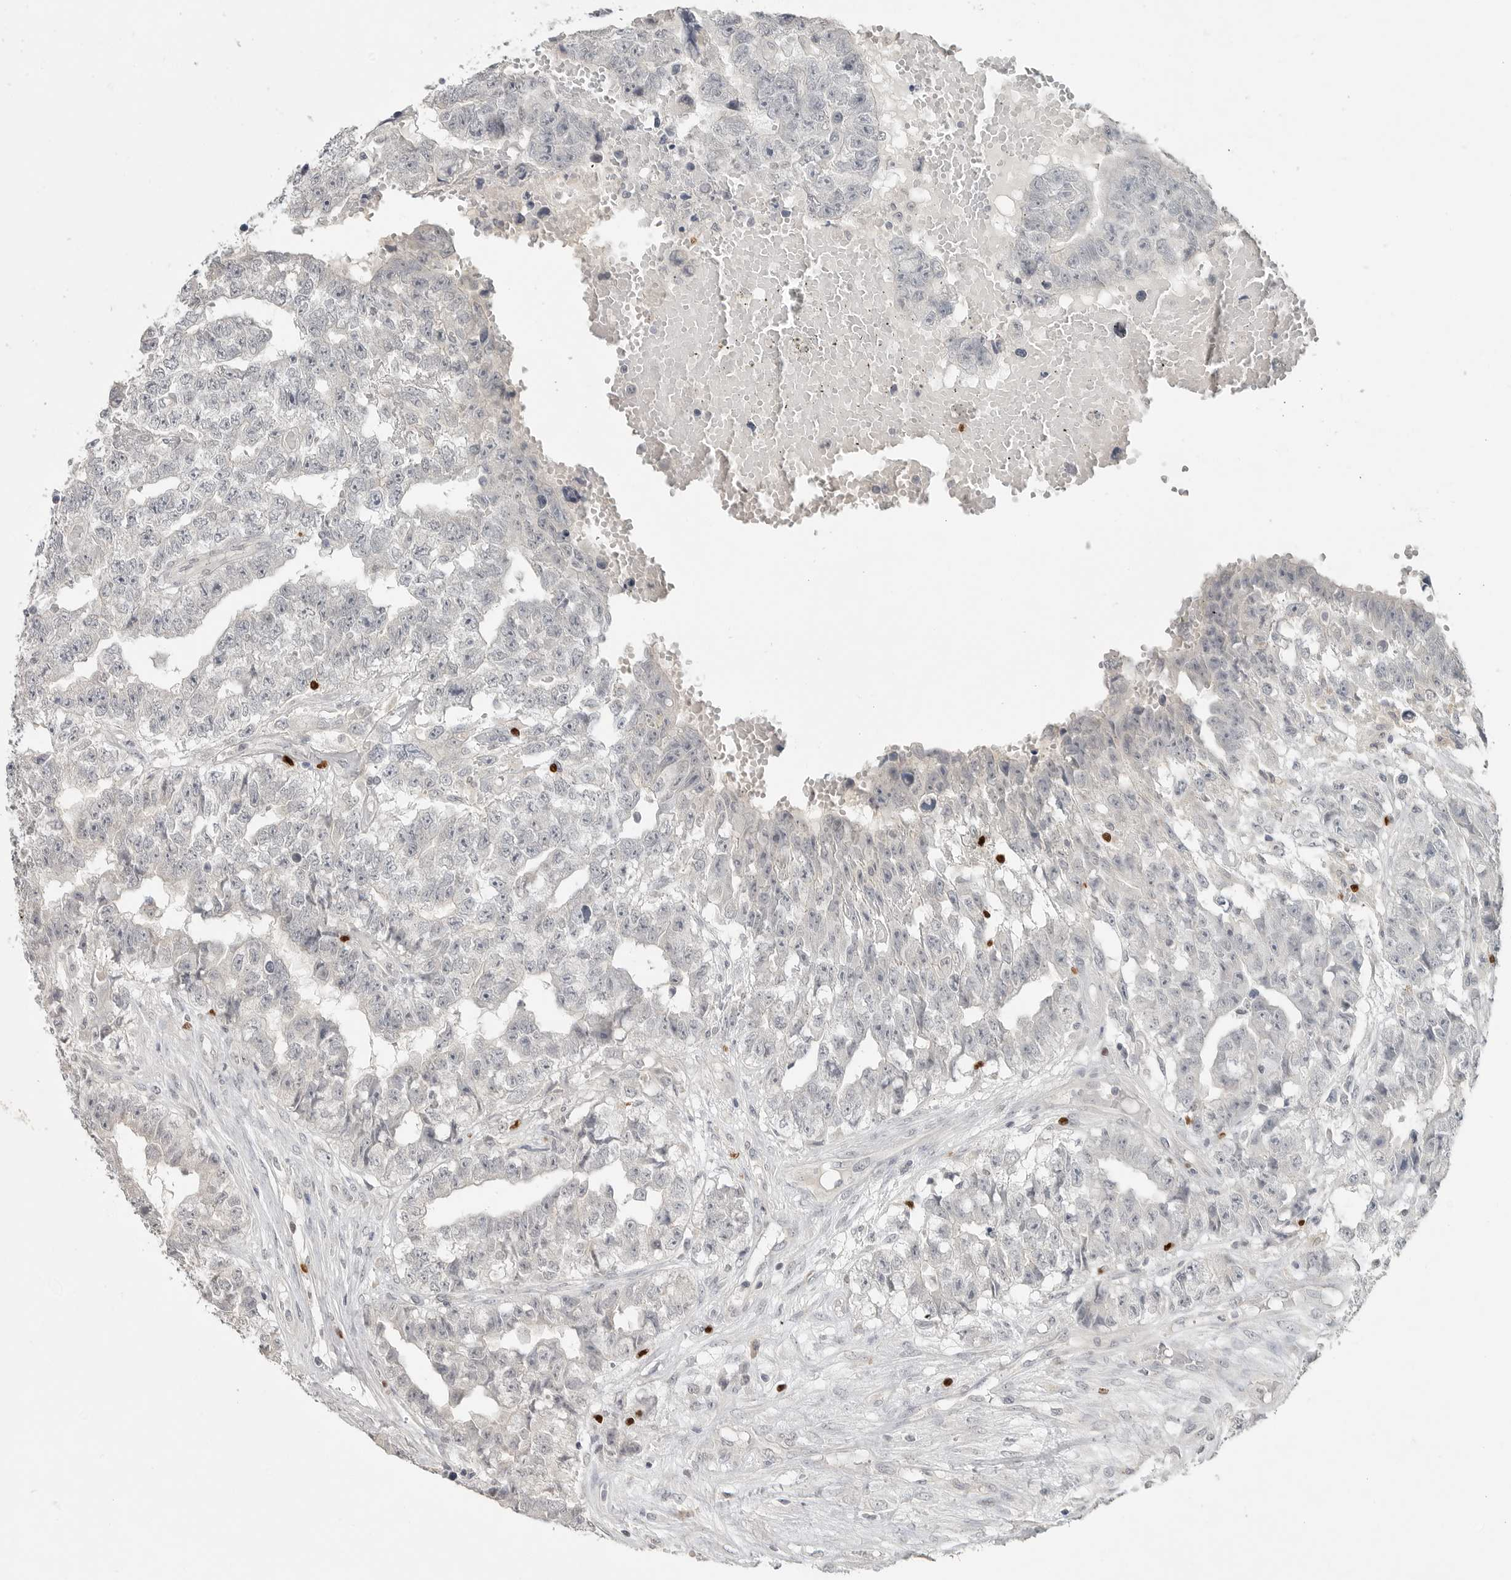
{"staining": {"intensity": "negative", "quantity": "none", "location": "none"}, "tissue": "testis cancer", "cell_type": "Tumor cells", "image_type": "cancer", "snomed": [{"axis": "morphology", "description": "Carcinoma, Embryonal, NOS"}, {"axis": "topography", "description": "Testis"}], "caption": "Tumor cells are negative for protein expression in human testis cancer (embryonal carcinoma).", "gene": "FOXP3", "patient": {"sex": "male", "age": 25}}